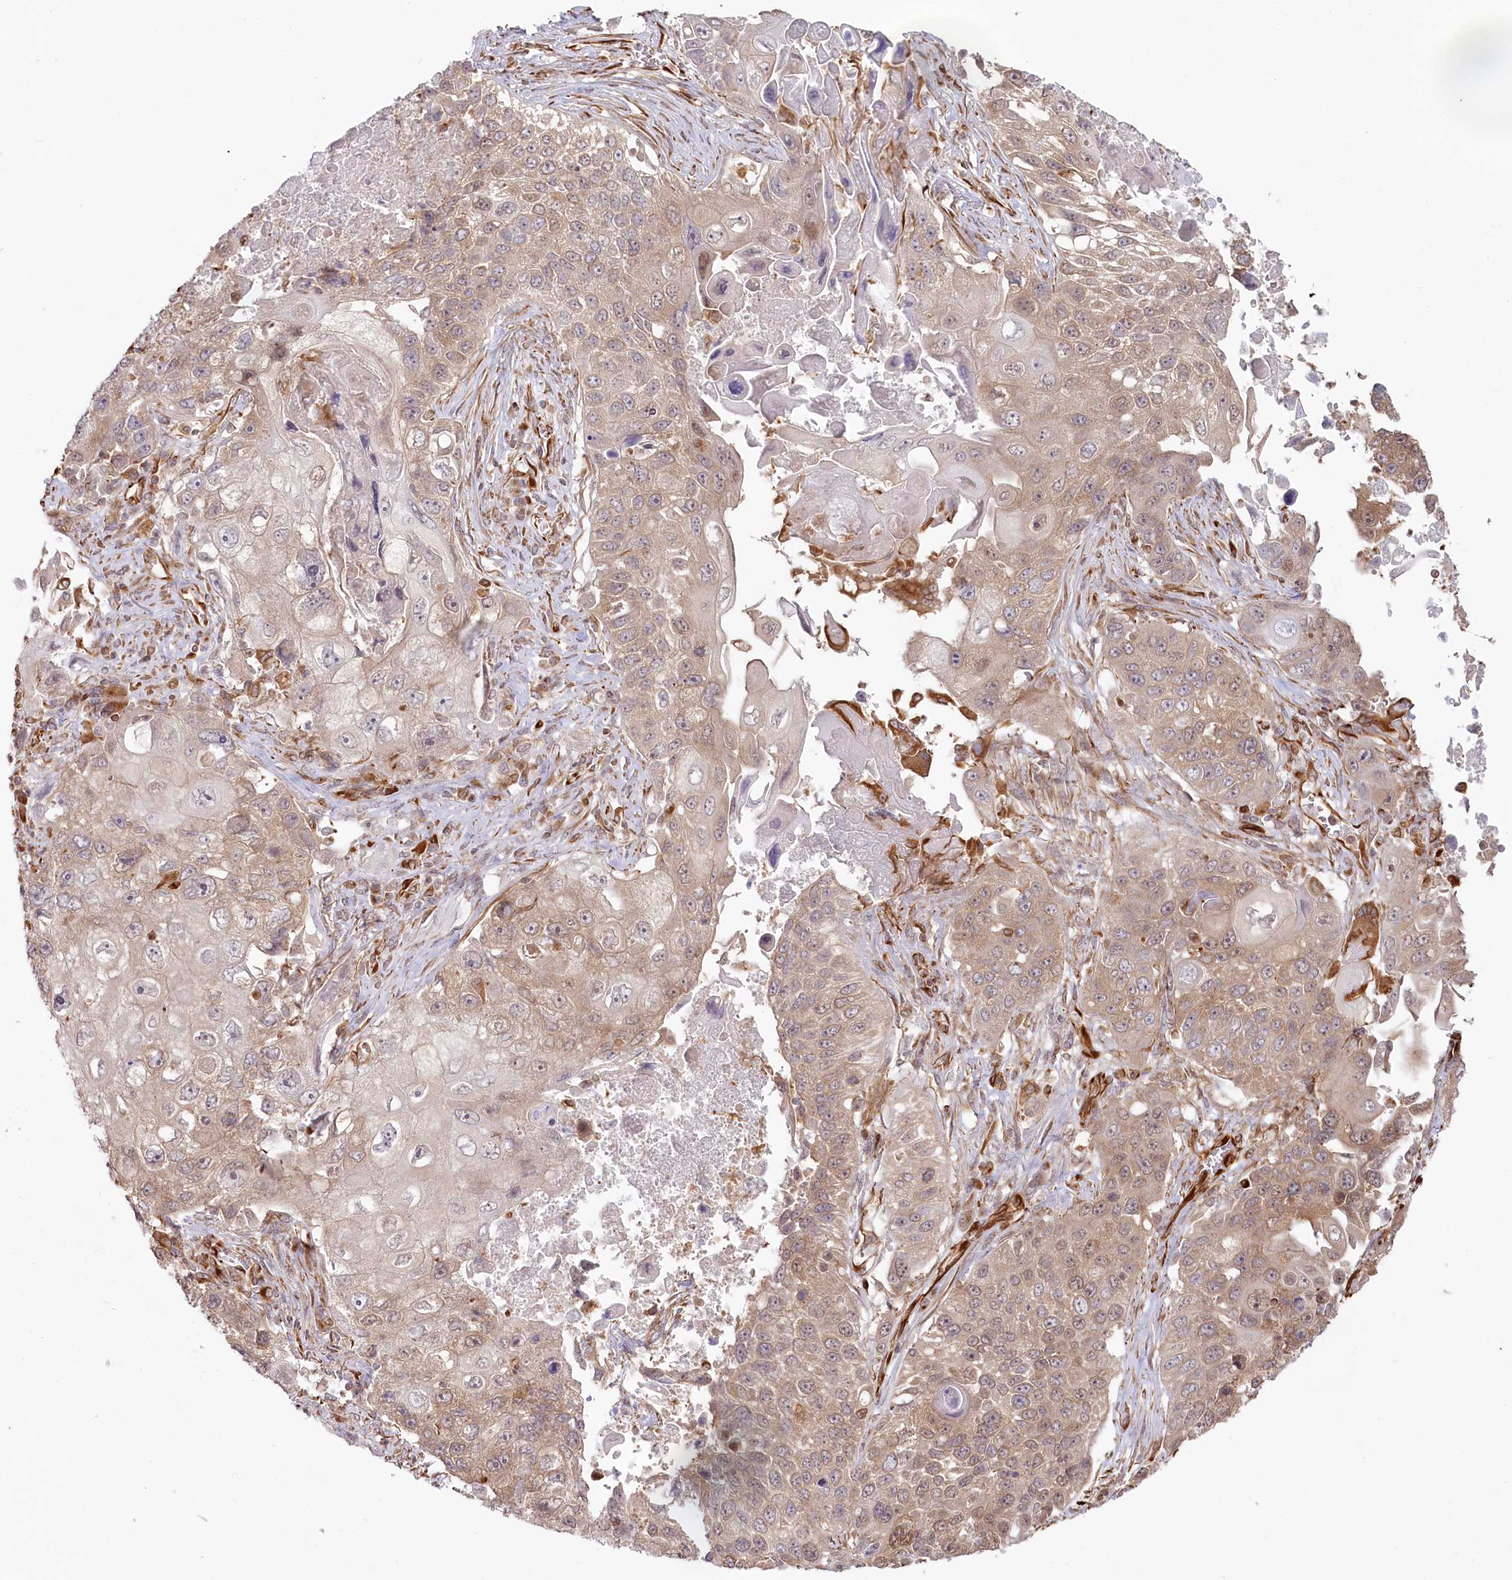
{"staining": {"intensity": "moderate", "quantity": ">75%", "location": "cytoplasmic/membranous"}, "tissue": "lung cancer", "cell_type": "Tumor cells", "image_type": "cancer", "snomed": [{"axis": "morphology", "description": "Squamous cell carcinoma, NOS"}, {"axis": "topography", "description": "Lung"}], "caption": "Protein staining exhibits moderate cytoplasmic/membranous staining in approximately >75% of tumor cells in lung cancer (squamous cell carcinoma). The staining is performed using DAB brown chromogen to label protein expression. The nuclei are counter-stained blue using hematoxylin.", "gene": "TTC1", "patient": {"sex": "male", "age": 61}}